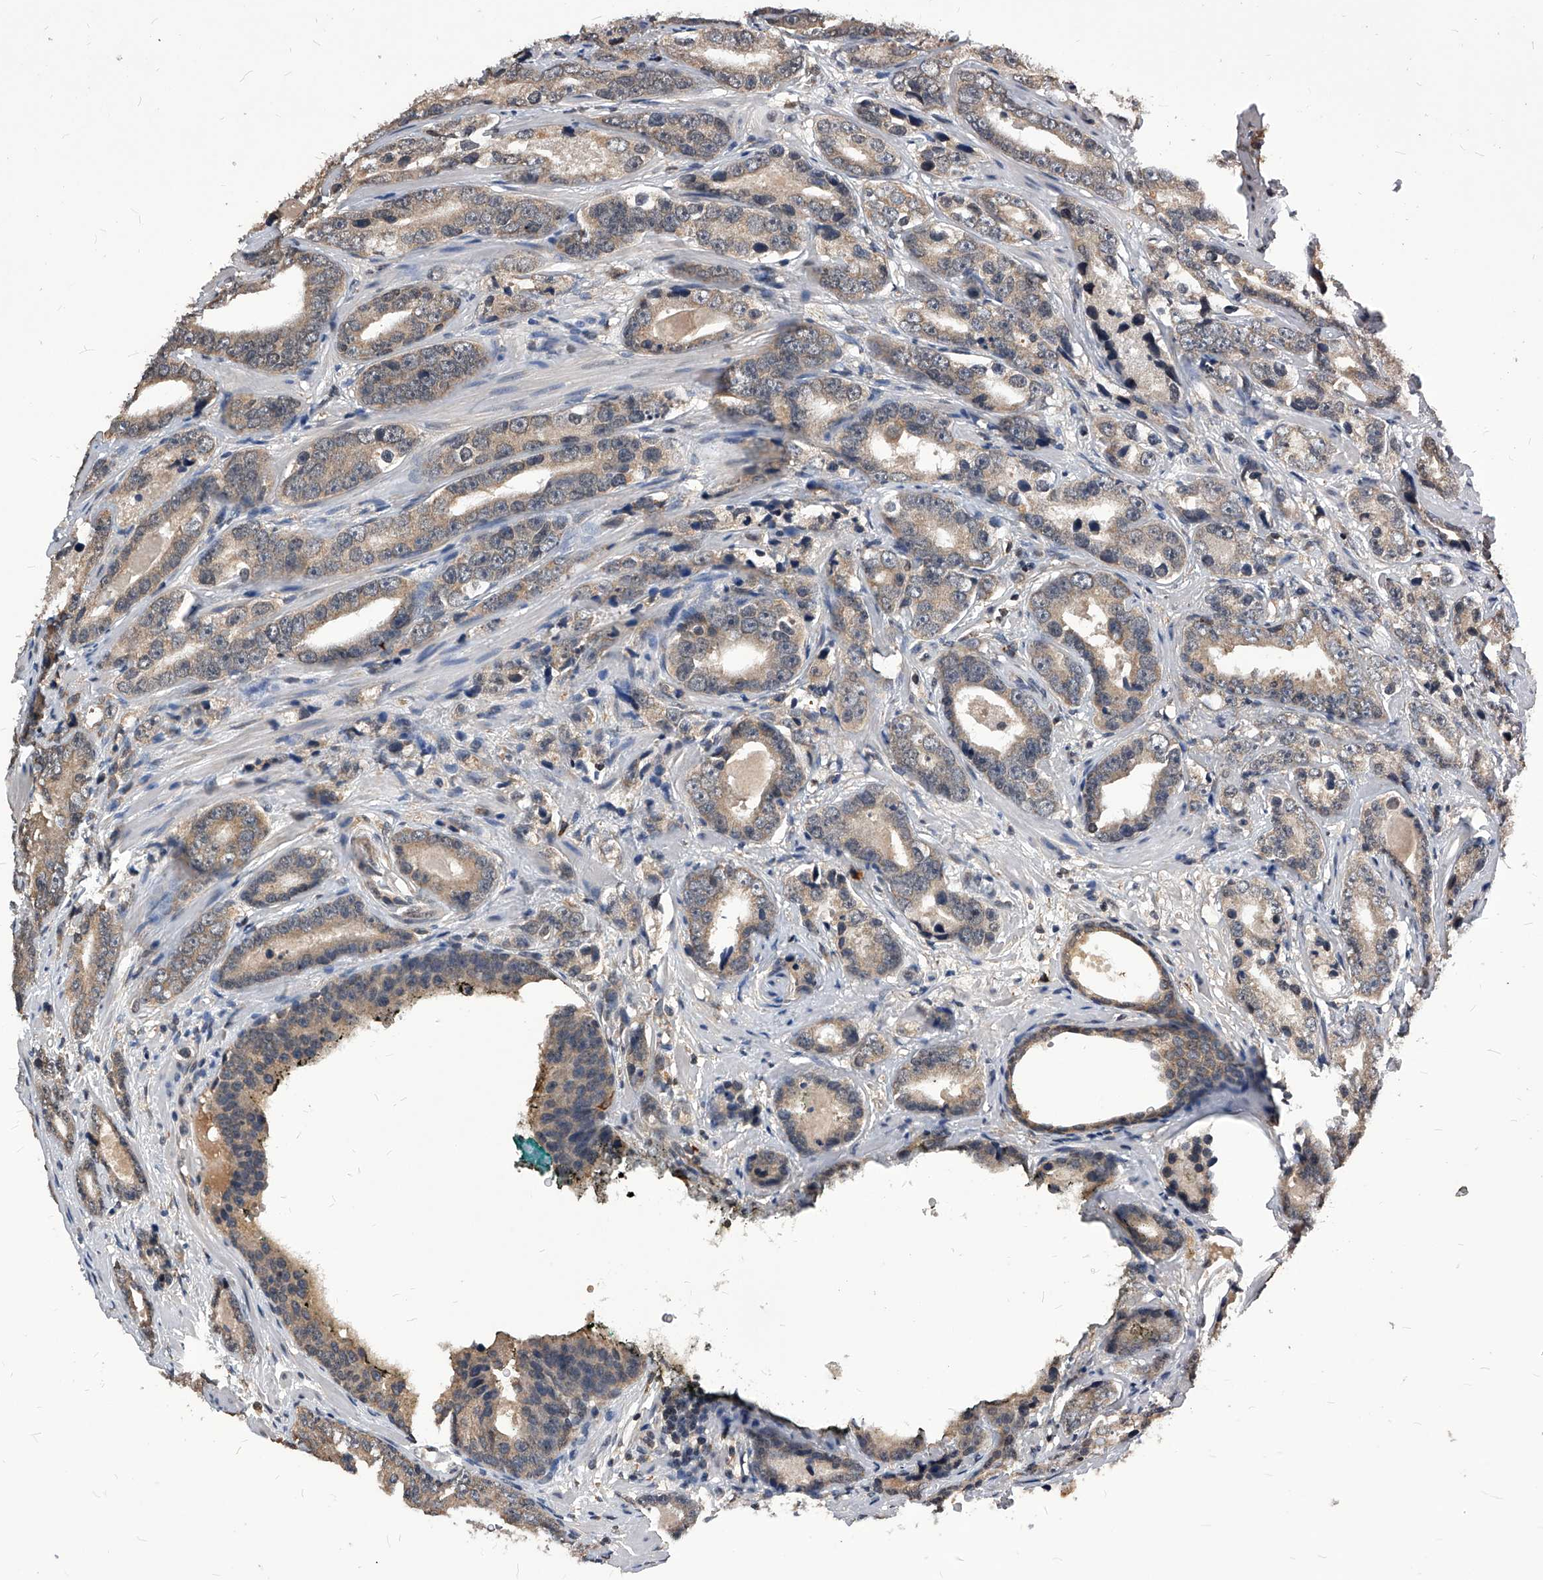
{"staining": {"intensity": "weak", "quantity": ">75%", "location": "cytoplasmic/membranous"}, "tissue": "prostate cancer", "cell_type": "Tumor cells", "image_type": "cancer", "snomed": [{"axis": "morphology", "description": "Adenocarcinoma, High grade"}, {"axis": "topography", "description": "Prostate"}], "caption": "DAB immunohistochemical staining of human prostate adenocarcinoma (high-grade) exhibits weak cytoplasmic/membranous protein staining in approximately >75% of tumor cells.", "gene": "ID1", "patient": {"sex": "male", "age": 62}}